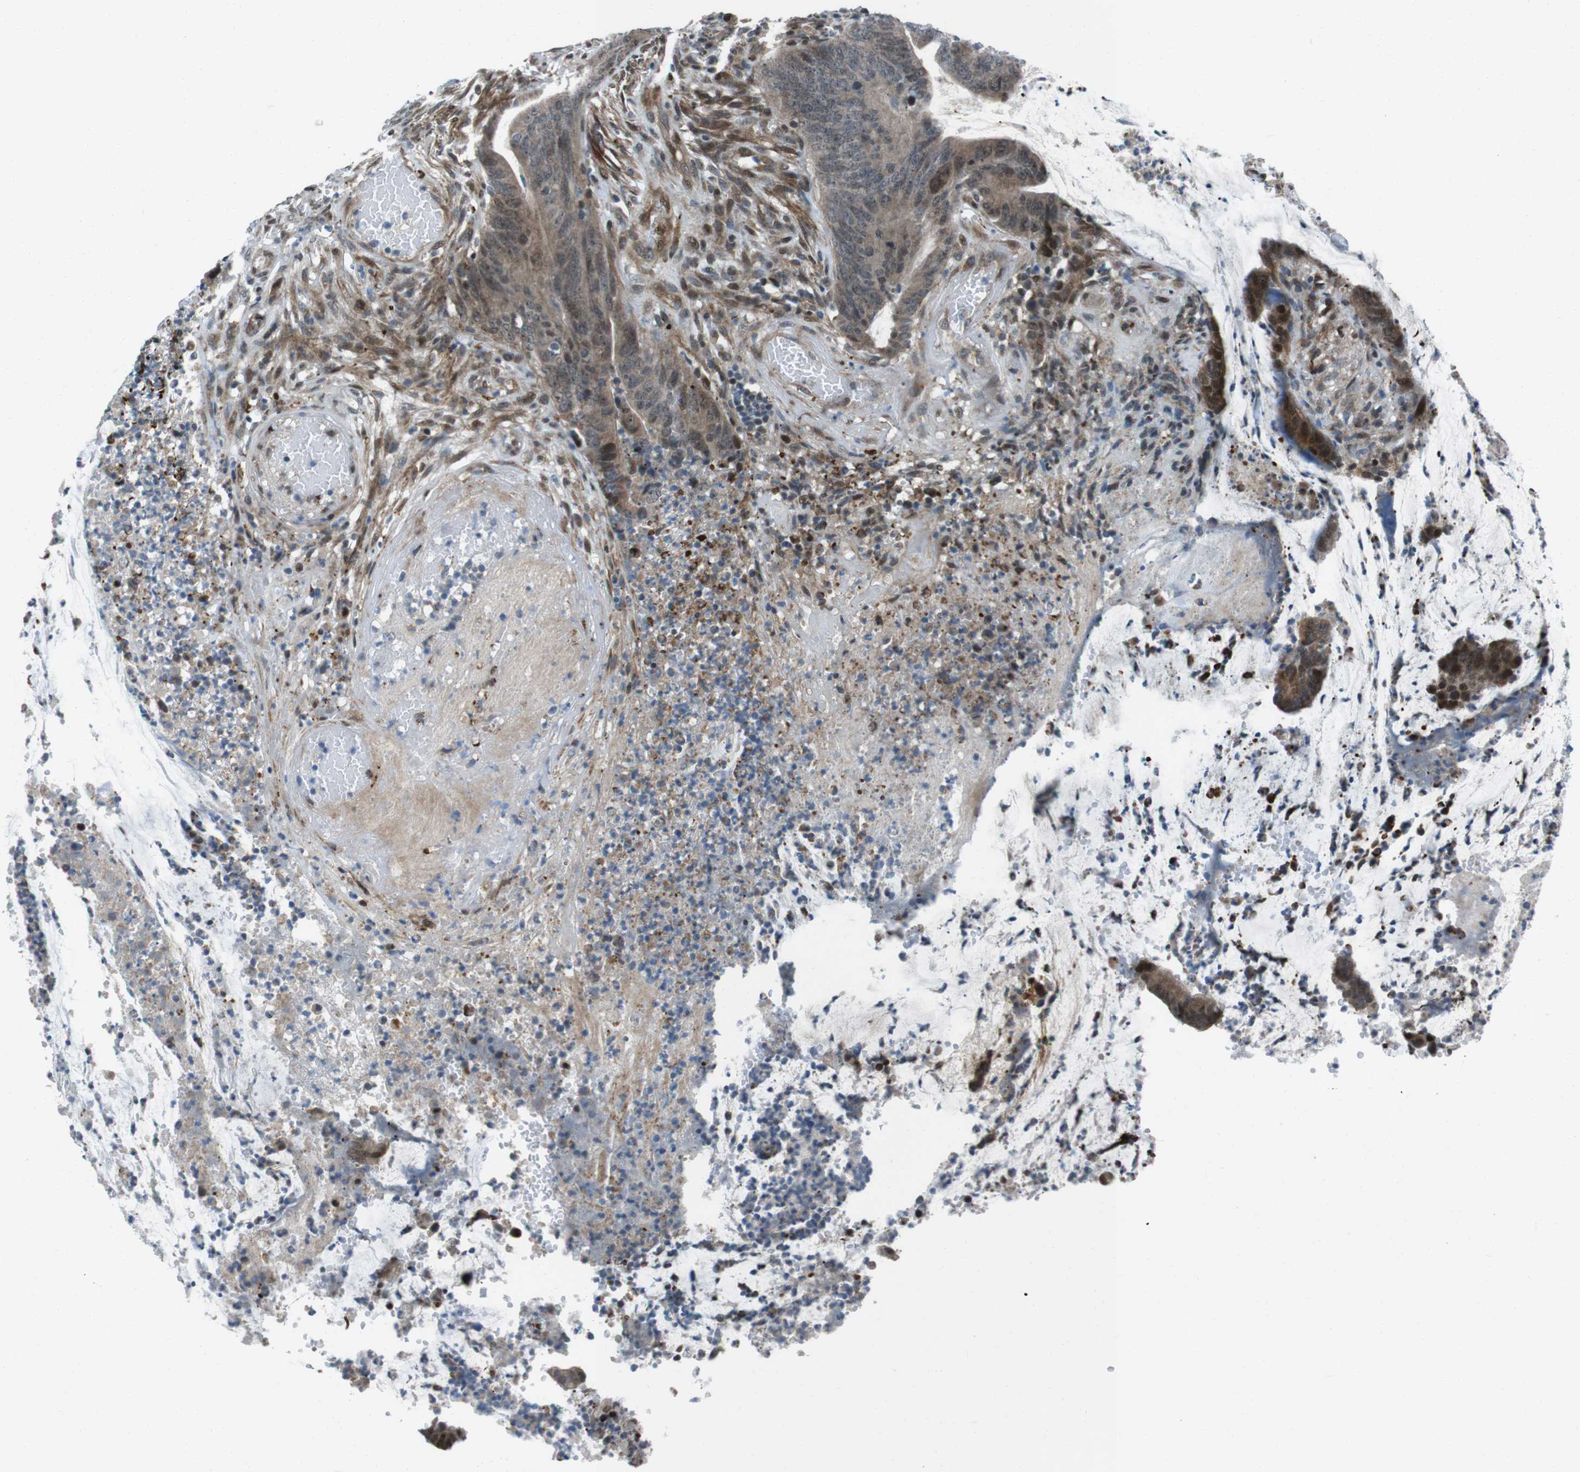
{"staining": {"intensity": "moderate", "quantity": "25%-75%", "location": "cytoplasmic/membranous,nuclear"}, "tissue": "colorectal cancer", "cell_type": "Tumor cells", "image_type": "cancer", "snomed": [{"axis": "morphology", "description": "Adenocarcinoma, NOS"}, {"axis": "topography", "description": "Rectum"}], "caption": "A brown stain highlights moderate cytoplasmic/membranous and nuclear expression of a protein in human adenocarcinoma (colorectal) tumor cells. The protein of interest is stained brown, and the nuclei are stained in blue (DAB (3,3'-diaminobenzidine) IHC with brightfield microscopy, high magnification).", "gene": "PBRM1", "patient": {"sex": "female", "age": 66}}